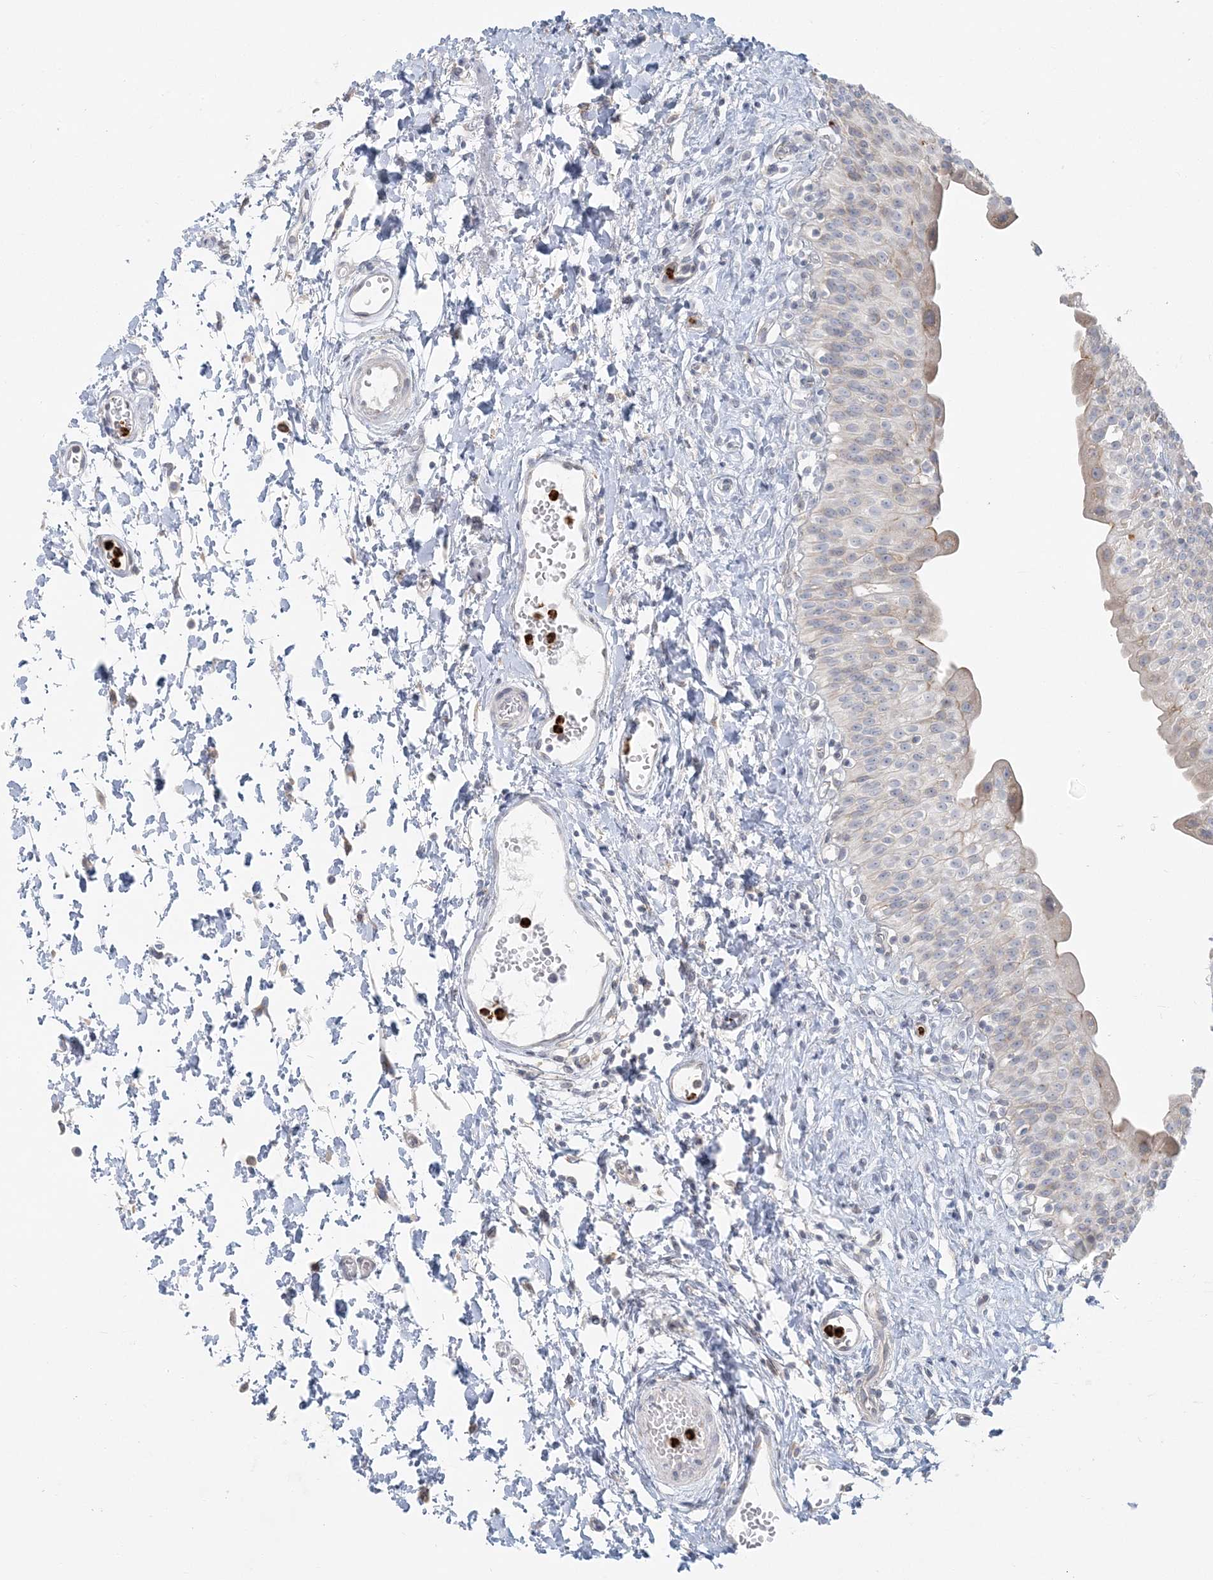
{"staining": {"intensity": "weak", "quantity": "<25%", "location": "cytoplasmic/membranous"}, "tissue": "urinary bladder", "cell_type": "Urothelial cells", "image_type": "normal", "snomed": [{"axis": "morphology", "description": "Normal tissue, NOS"}, {"axis": "topography", "description": "Urinary bladder"}], "caption": "DAB immunohistochemical staining of normal urinary bladder displays no significant staining in urothelial cells.", "gene": "CCNJ", "patient": {"sex": "male", "age": 51}}